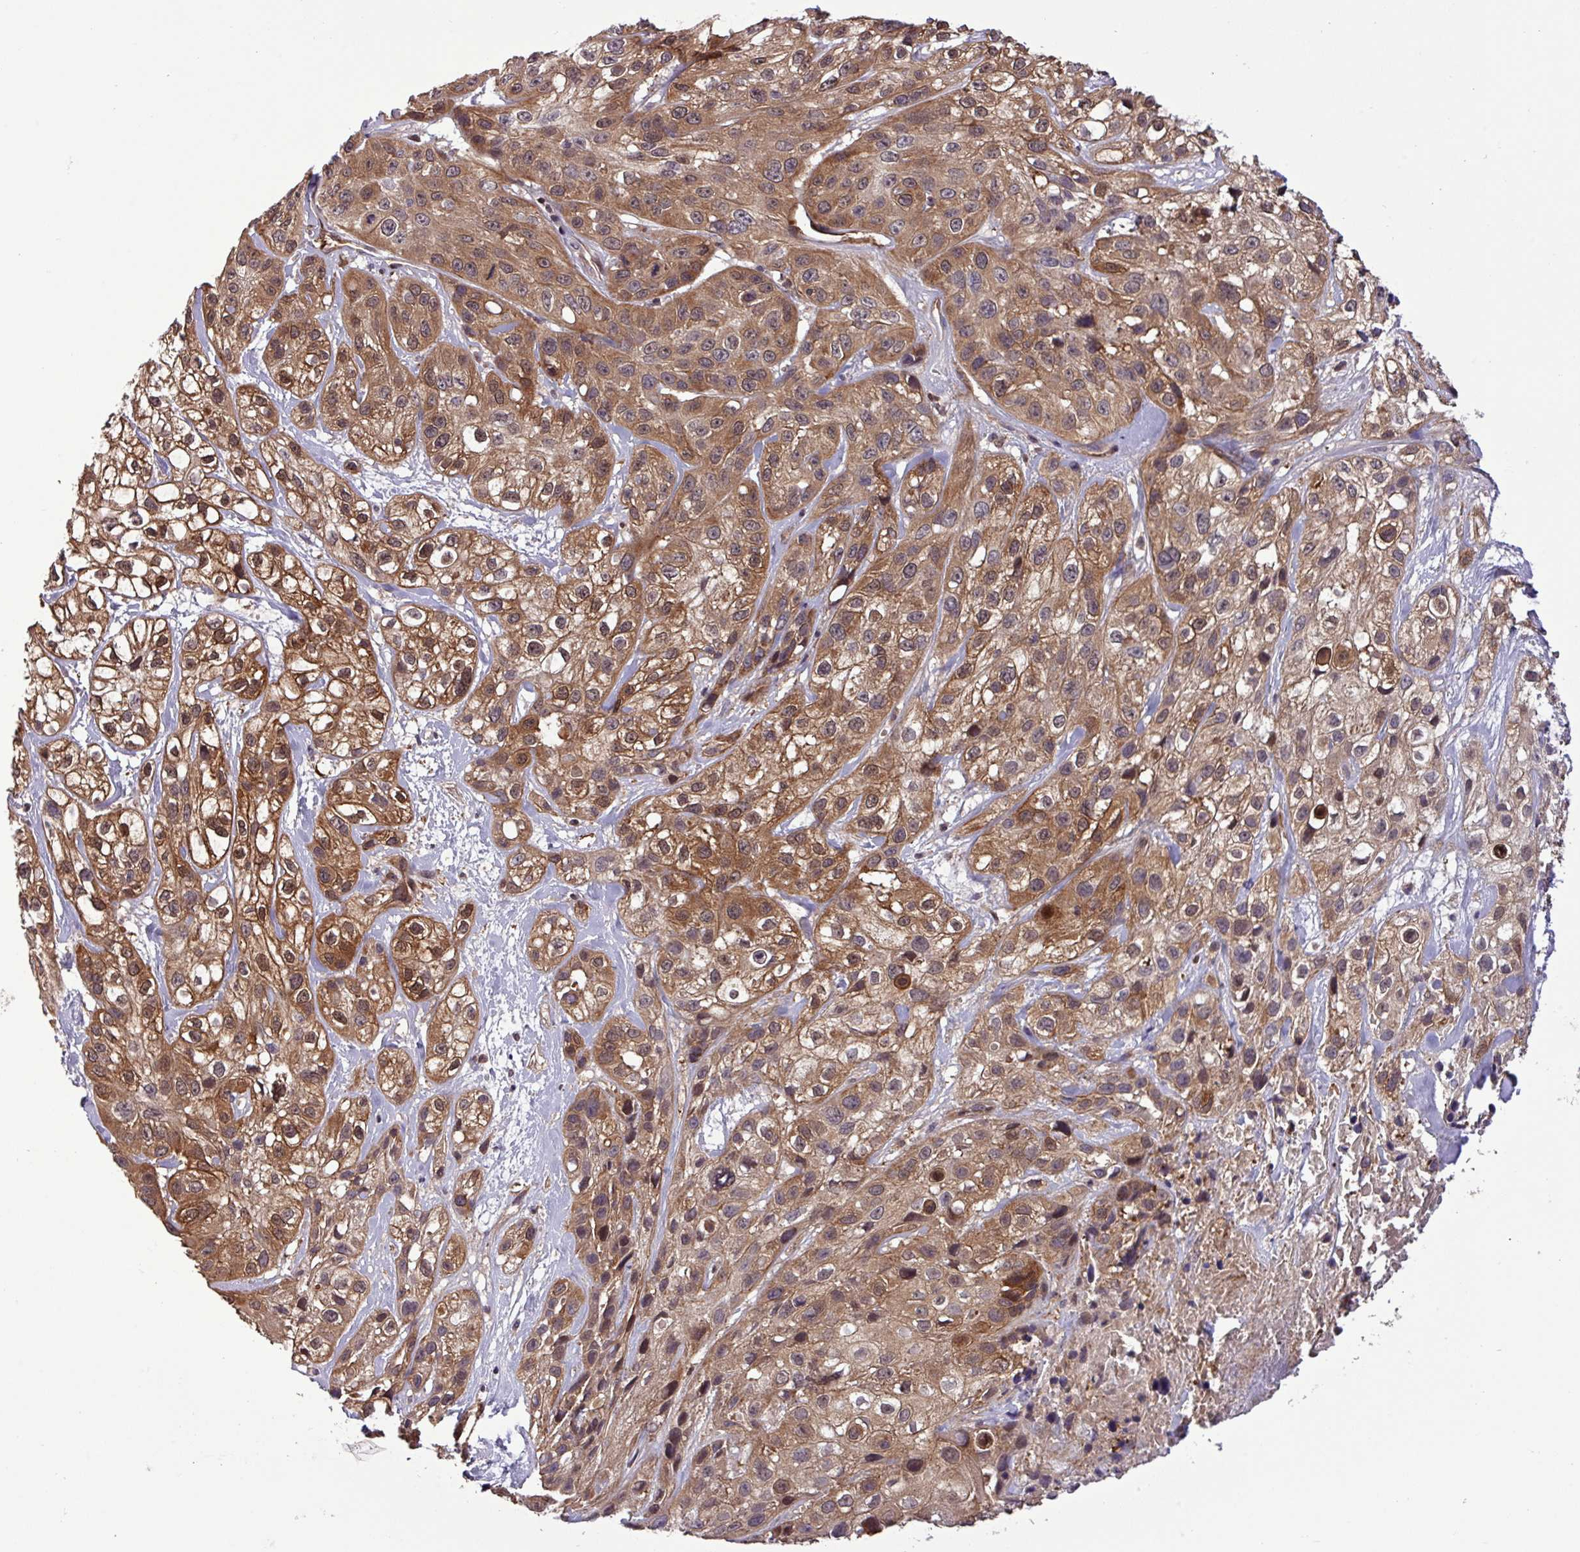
{"staining": {"intensity": "moderate", "quantity": ">75%", "location": "cytoplasmic/membranous,nuclear"}, "tissue": "skin cancer", "cell_type": "Tumor cells", "image_type": "cancer", "snomed": [{"axis": "morphology", "description": "Squamous cell carcinoma, NOS"}, {"axis": "topography", "description": "Skin"}], "caption": "Squamous cell carcinoma (skin) was stained to show a protein in brown. There is medium levels of moderate cytoplasmic/membranous and nuclear staining in about >75% of tumor cells. (DAB IHC, brown staining for protein, blue staining for nuclei).", "gene": "CARHSP1", "patient": {"sex": "male", "age": 82}}